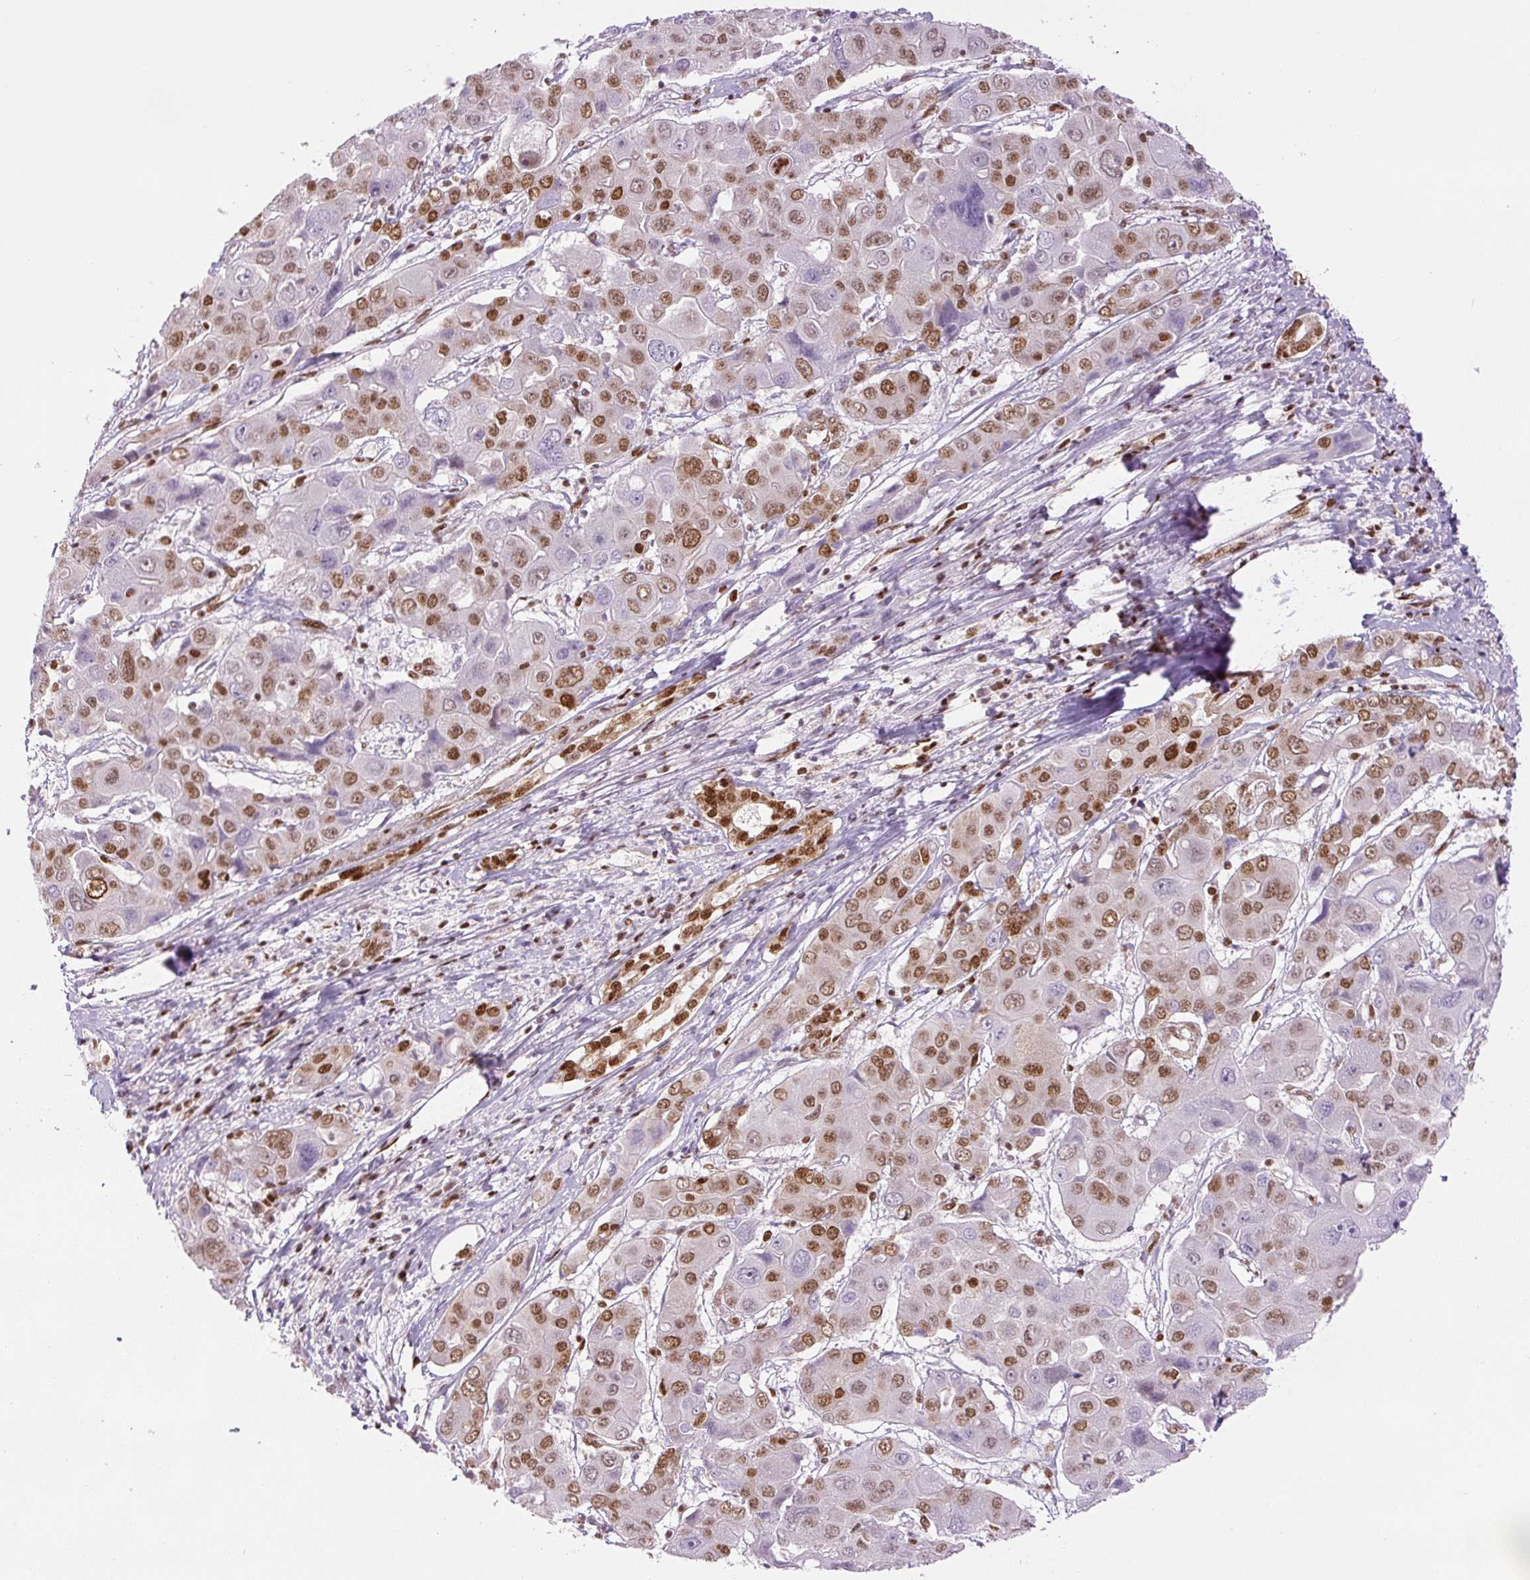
{"staining": {"intensity": "moderate", "quantity": "25%-75%", "location": "nuclear"}, "tissue": "liver cancer", "cell_type": "Tumor cells", "image_type": "cancer", "snomed": [{"axis": "morphology", "description": "Cholangiocarcinoma"}, {"axis": "topography", "description": "Liver"}], "caption": "Liver cholangiocarcinoma stained with a brown dye demonstrates moderate nuclear positive staining in about 25%-75% of tumor cells.", "gene": "FUS", "patient": {"sex": "male", "age": 67}}